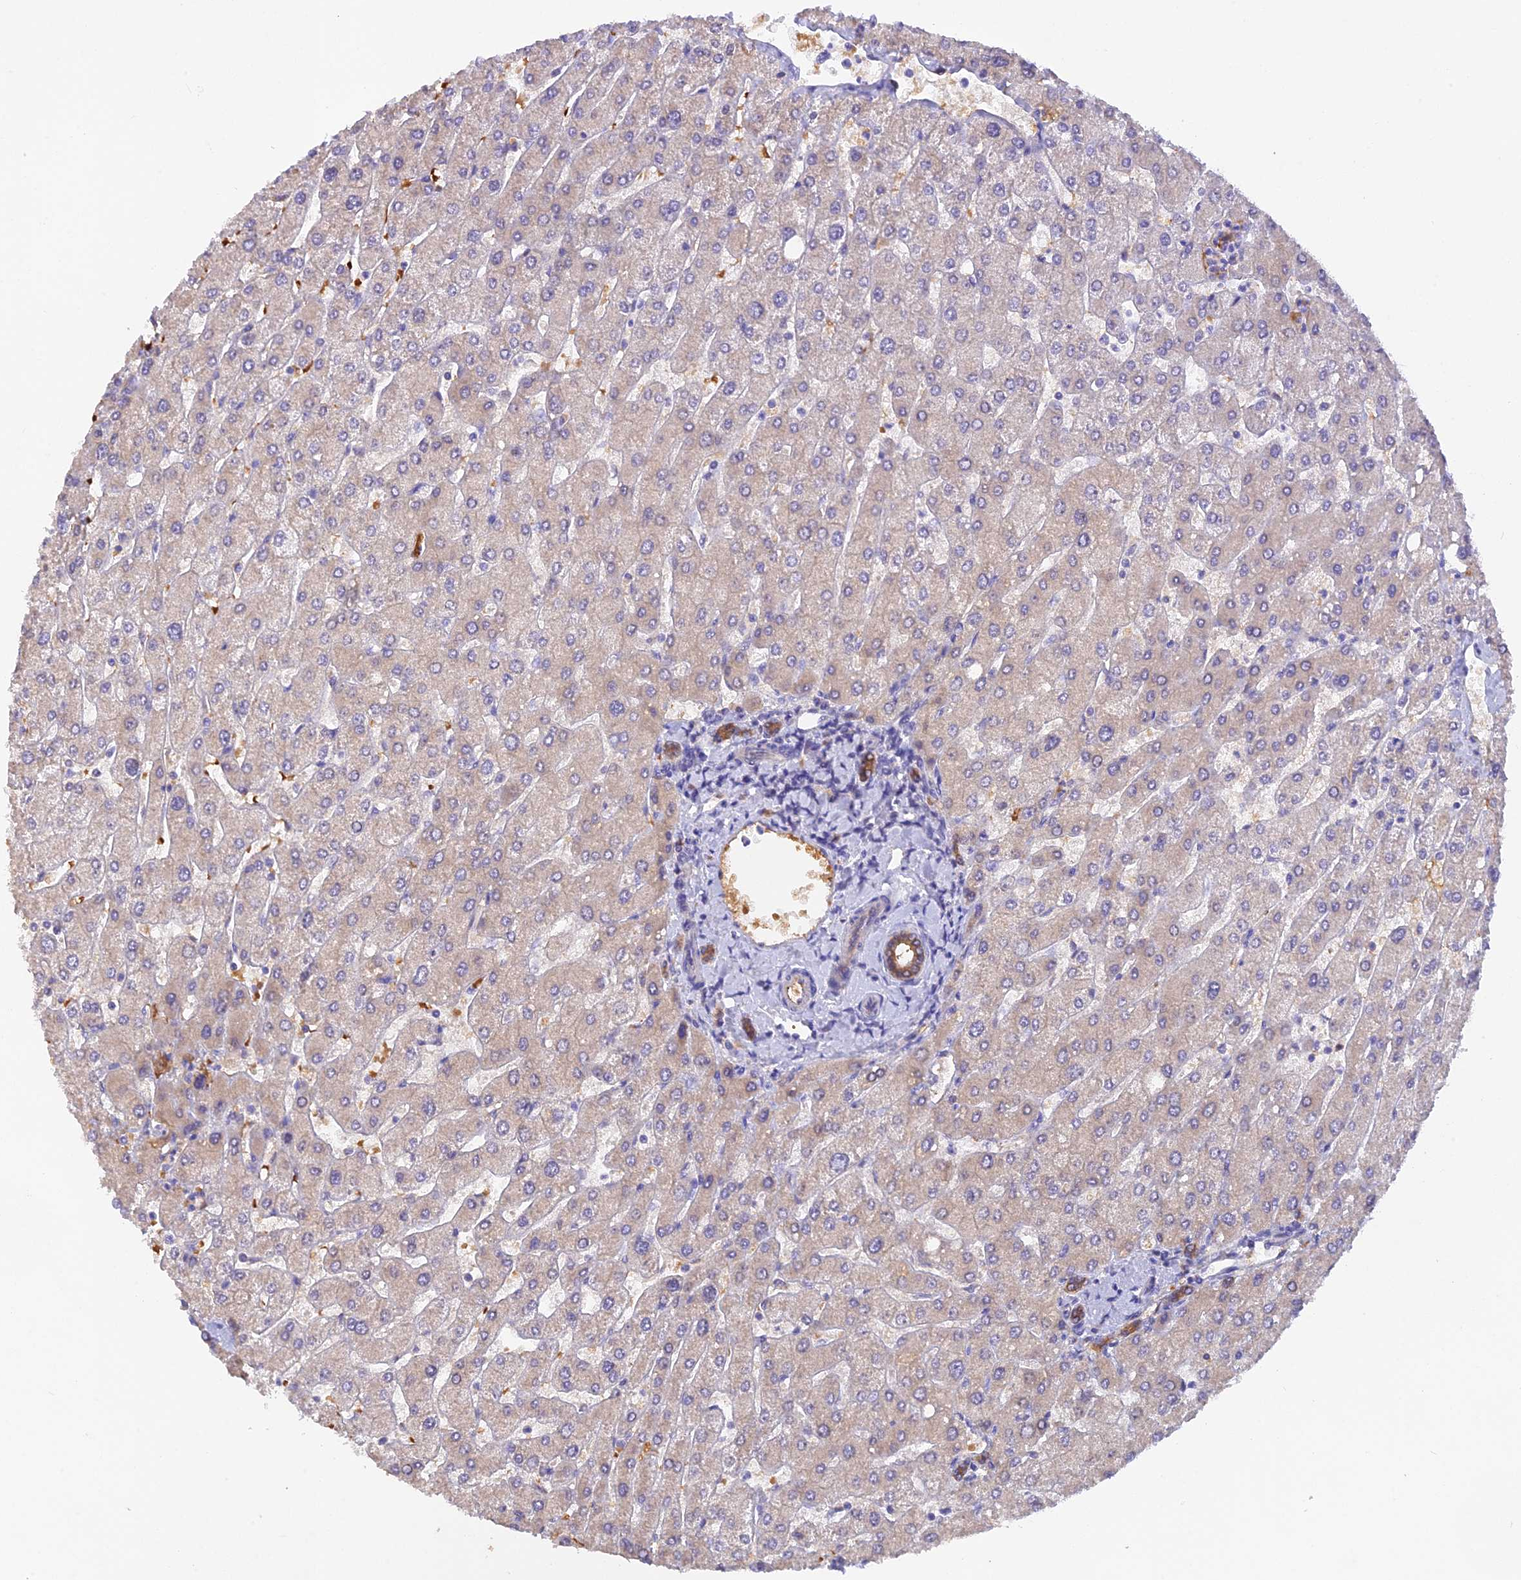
{"staining": {"intensity": "moderate", "quantity": ">75%", "location": "cytoplasmic/membranous"}, "tissue": "liver", "cell_type": "Cholangiocytes", "image_type": "normal", "snomed": [{"axis": "morphology", "description": "Normal tissue, NOS"}, {"axis": "topography", "description": "Liver"}], "caption": "A photomicrograph of human liver stained for a protein shows moderate cytoplasmic/membranous brown staining in cholangiocytes.", "gene": "HDHD2", "patient": {"sex": "male", "age": 55}}